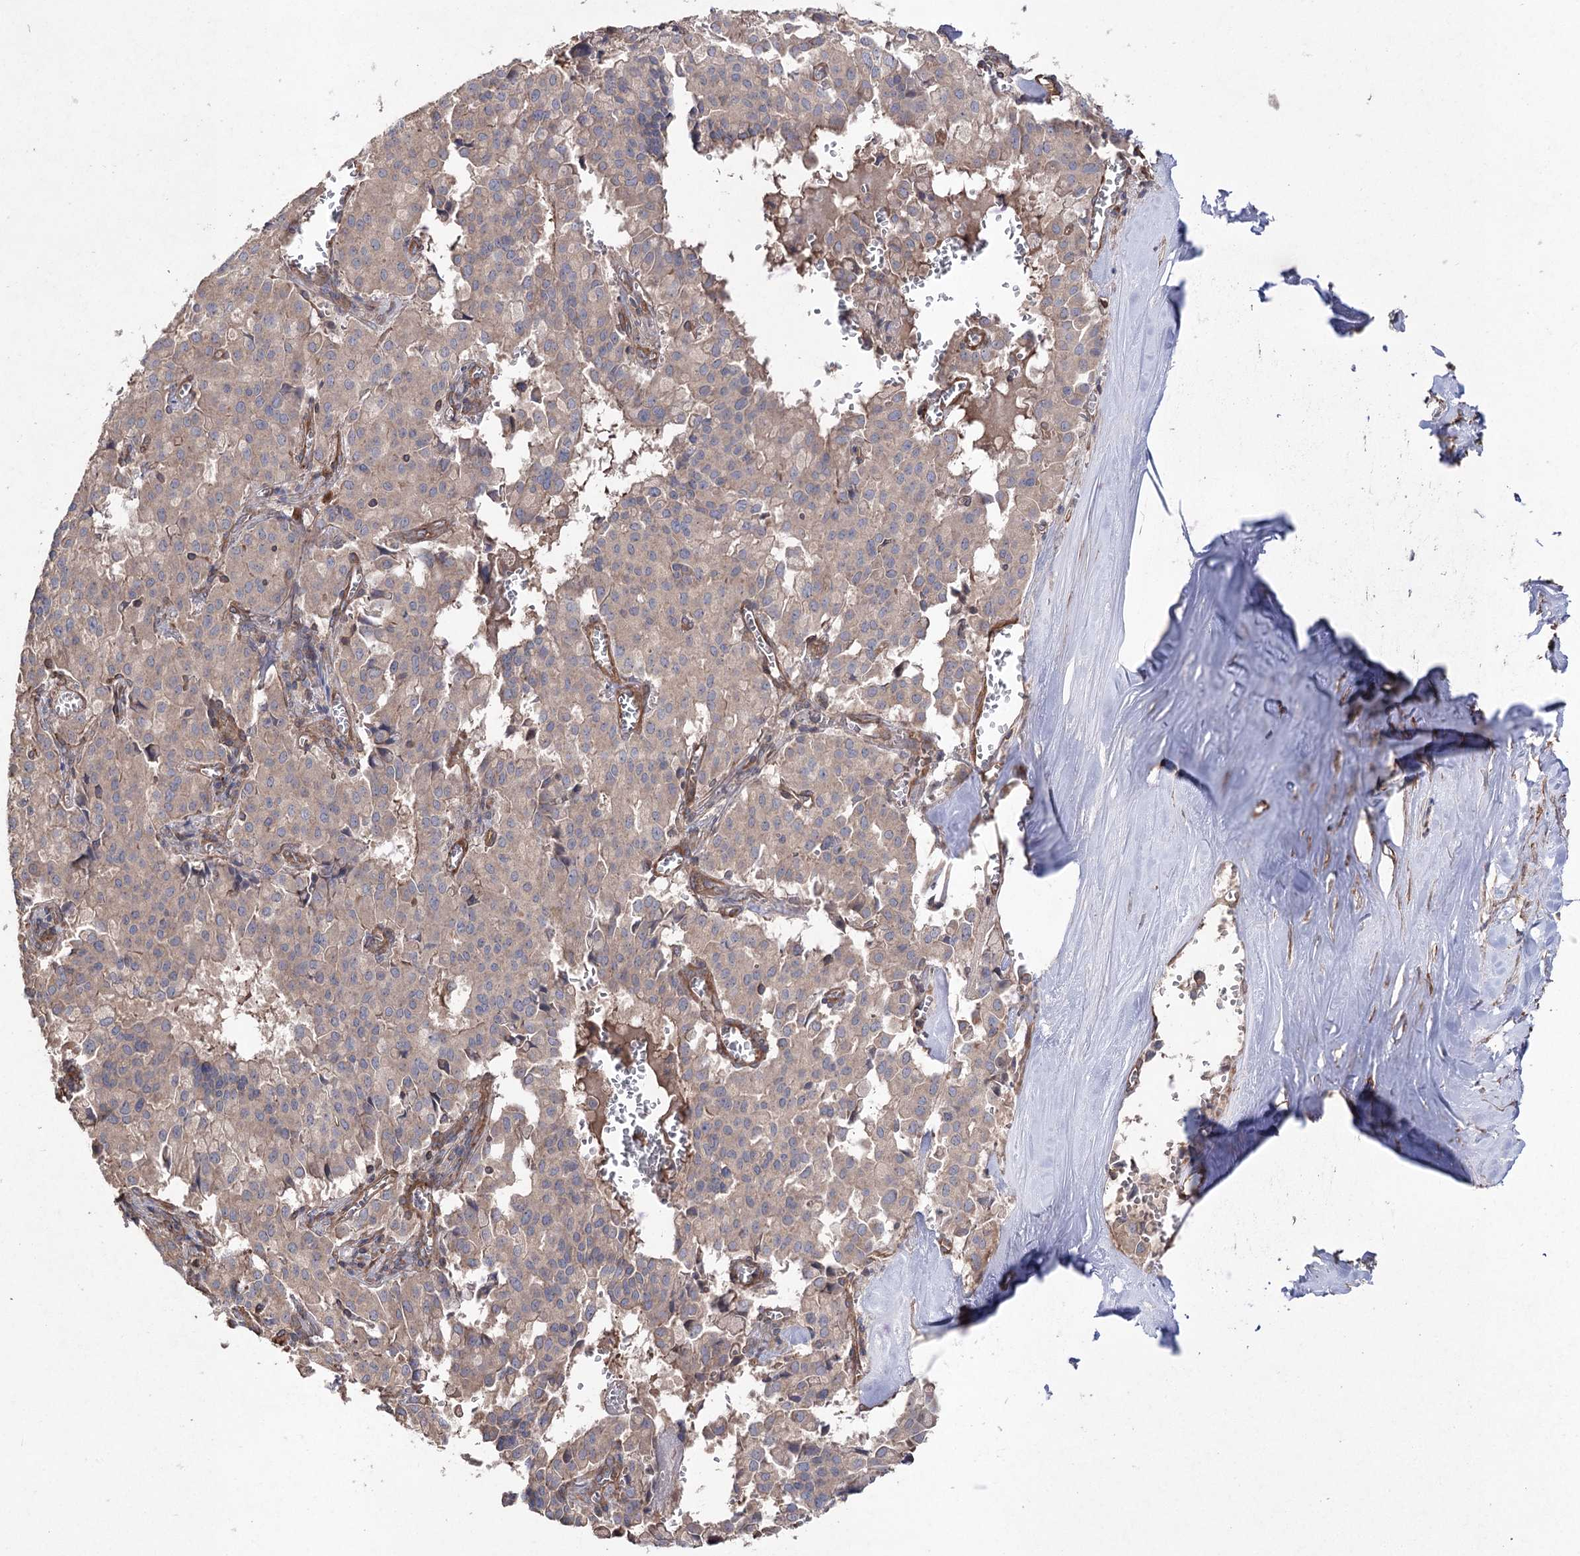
{"staining": {"intensity": "negative", "quantity": "none", "location": "none"}, "tissue": "pancreatic cancer", "cell_type": "Tumor cells", "image_type": "cancer", "snomed": [{"axis": "morphology", "description": "Adenocarcinoma, NOS"}, {"axis": "topography", "description": "Pancreas"}], "caption": "This histopathology image is of adenocarcinoma (pancreatic) stained with IHC to label a protein in brown with the nuclei are counter-stained blue. There is no staining in tumor cells. The staining is performed using DAB (3,3'-diaminobenzidine) brown chromogen with nuclei counter-stained in using hematoxylin.", "gene": "LARS2", "patient": {"sex": "male", "age": 65}}